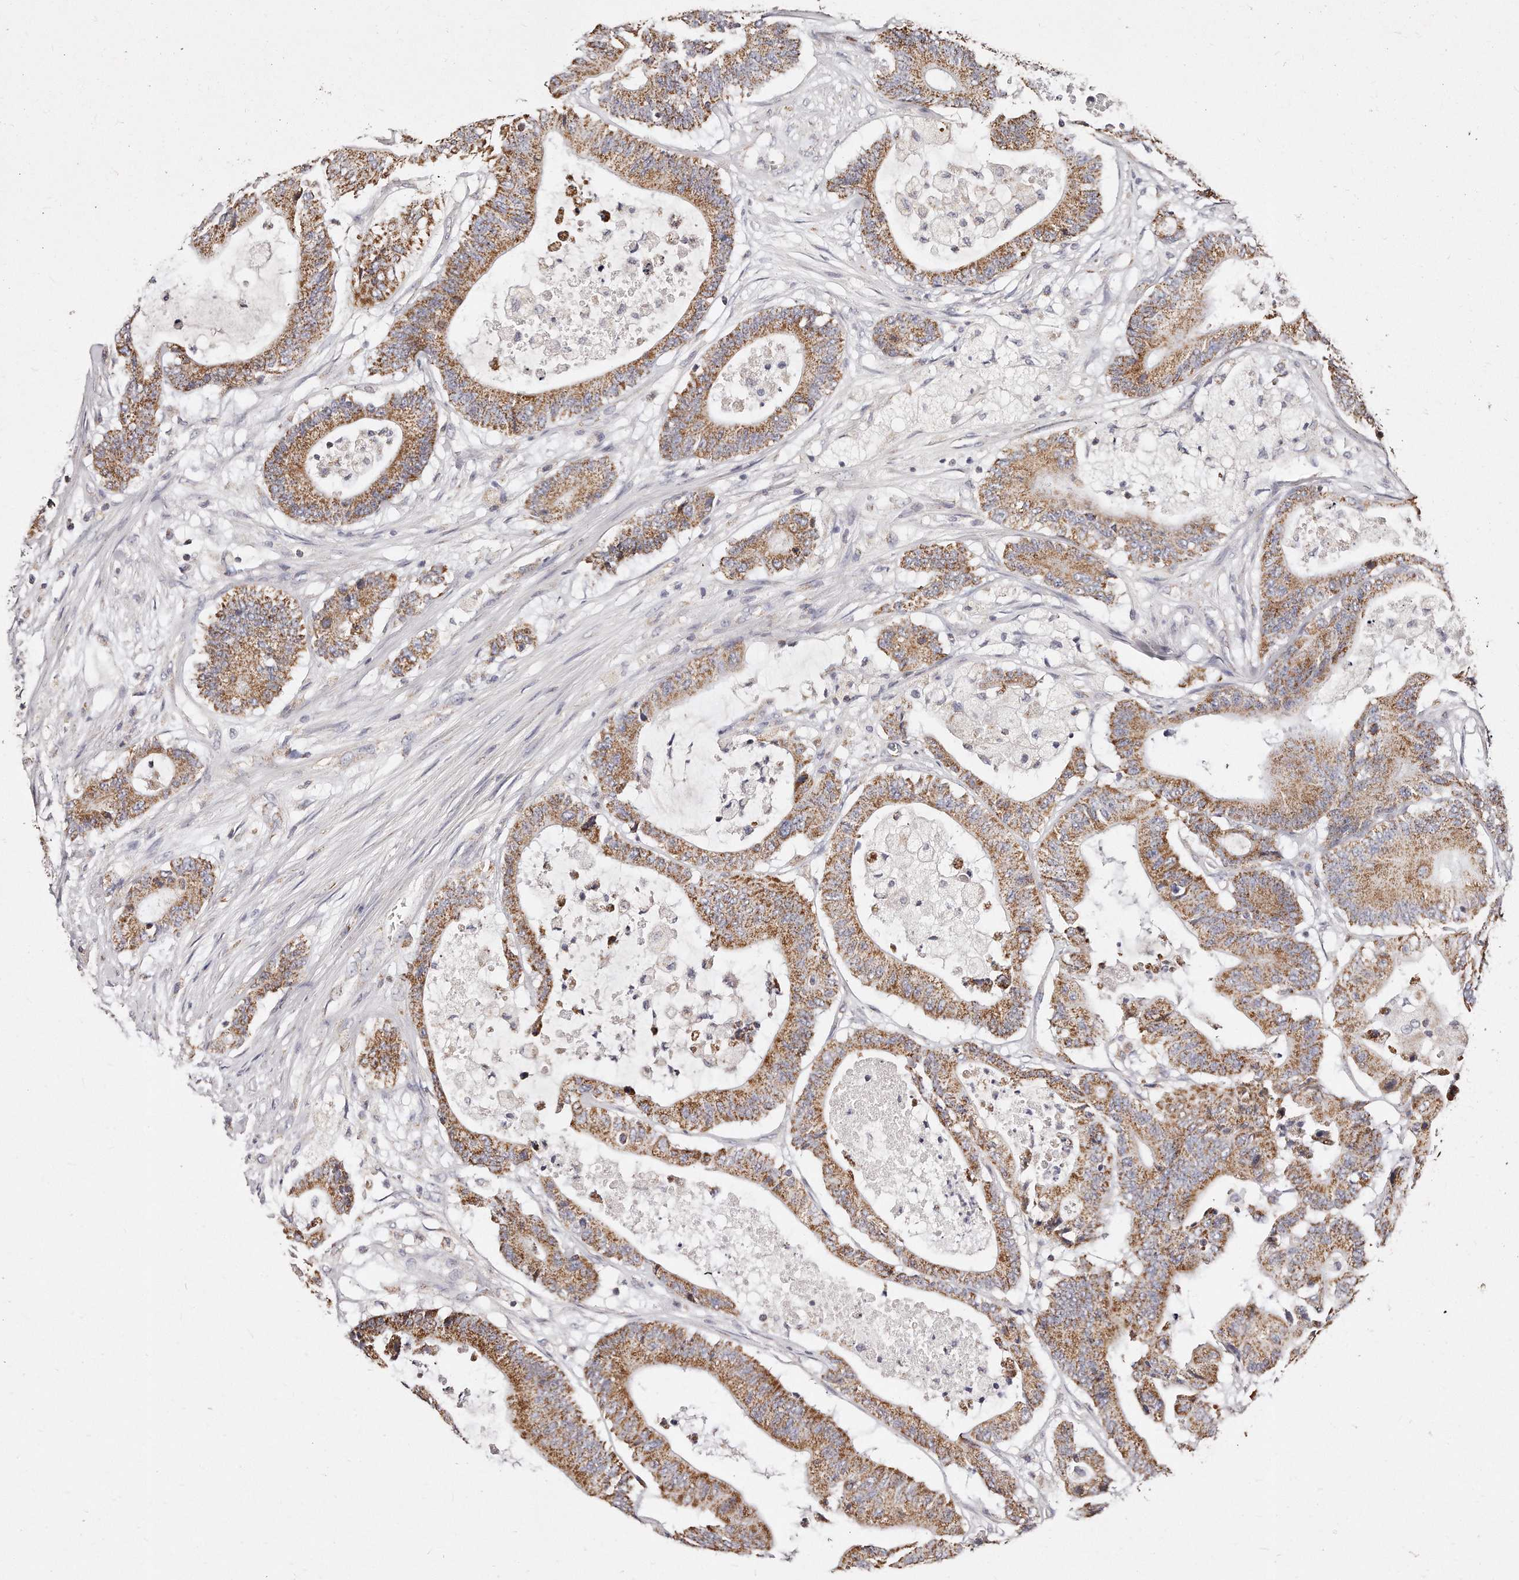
{"staining": {"intensity": "moderate", "quantity": ">75%", "location": "cytoplasmic/membranous"}, "tissue": "colorectal cancer", "cell_type": "Tumor cells", "image_type": "cancer", "snomed": [{"axis": "morphology", "description": "Adenocarcinoma, NOS"}, {"axis": "topography", "description": "Colon"}], "caption": "Adenocarcinoma (colorectal) was stained to show a protein in brown. There is medium levels of moderate cytoplasmic/membranous staining in about >75% of tumor cells.", "gene": "RTKN", "patient": {"sex": "female", "age": 84}}